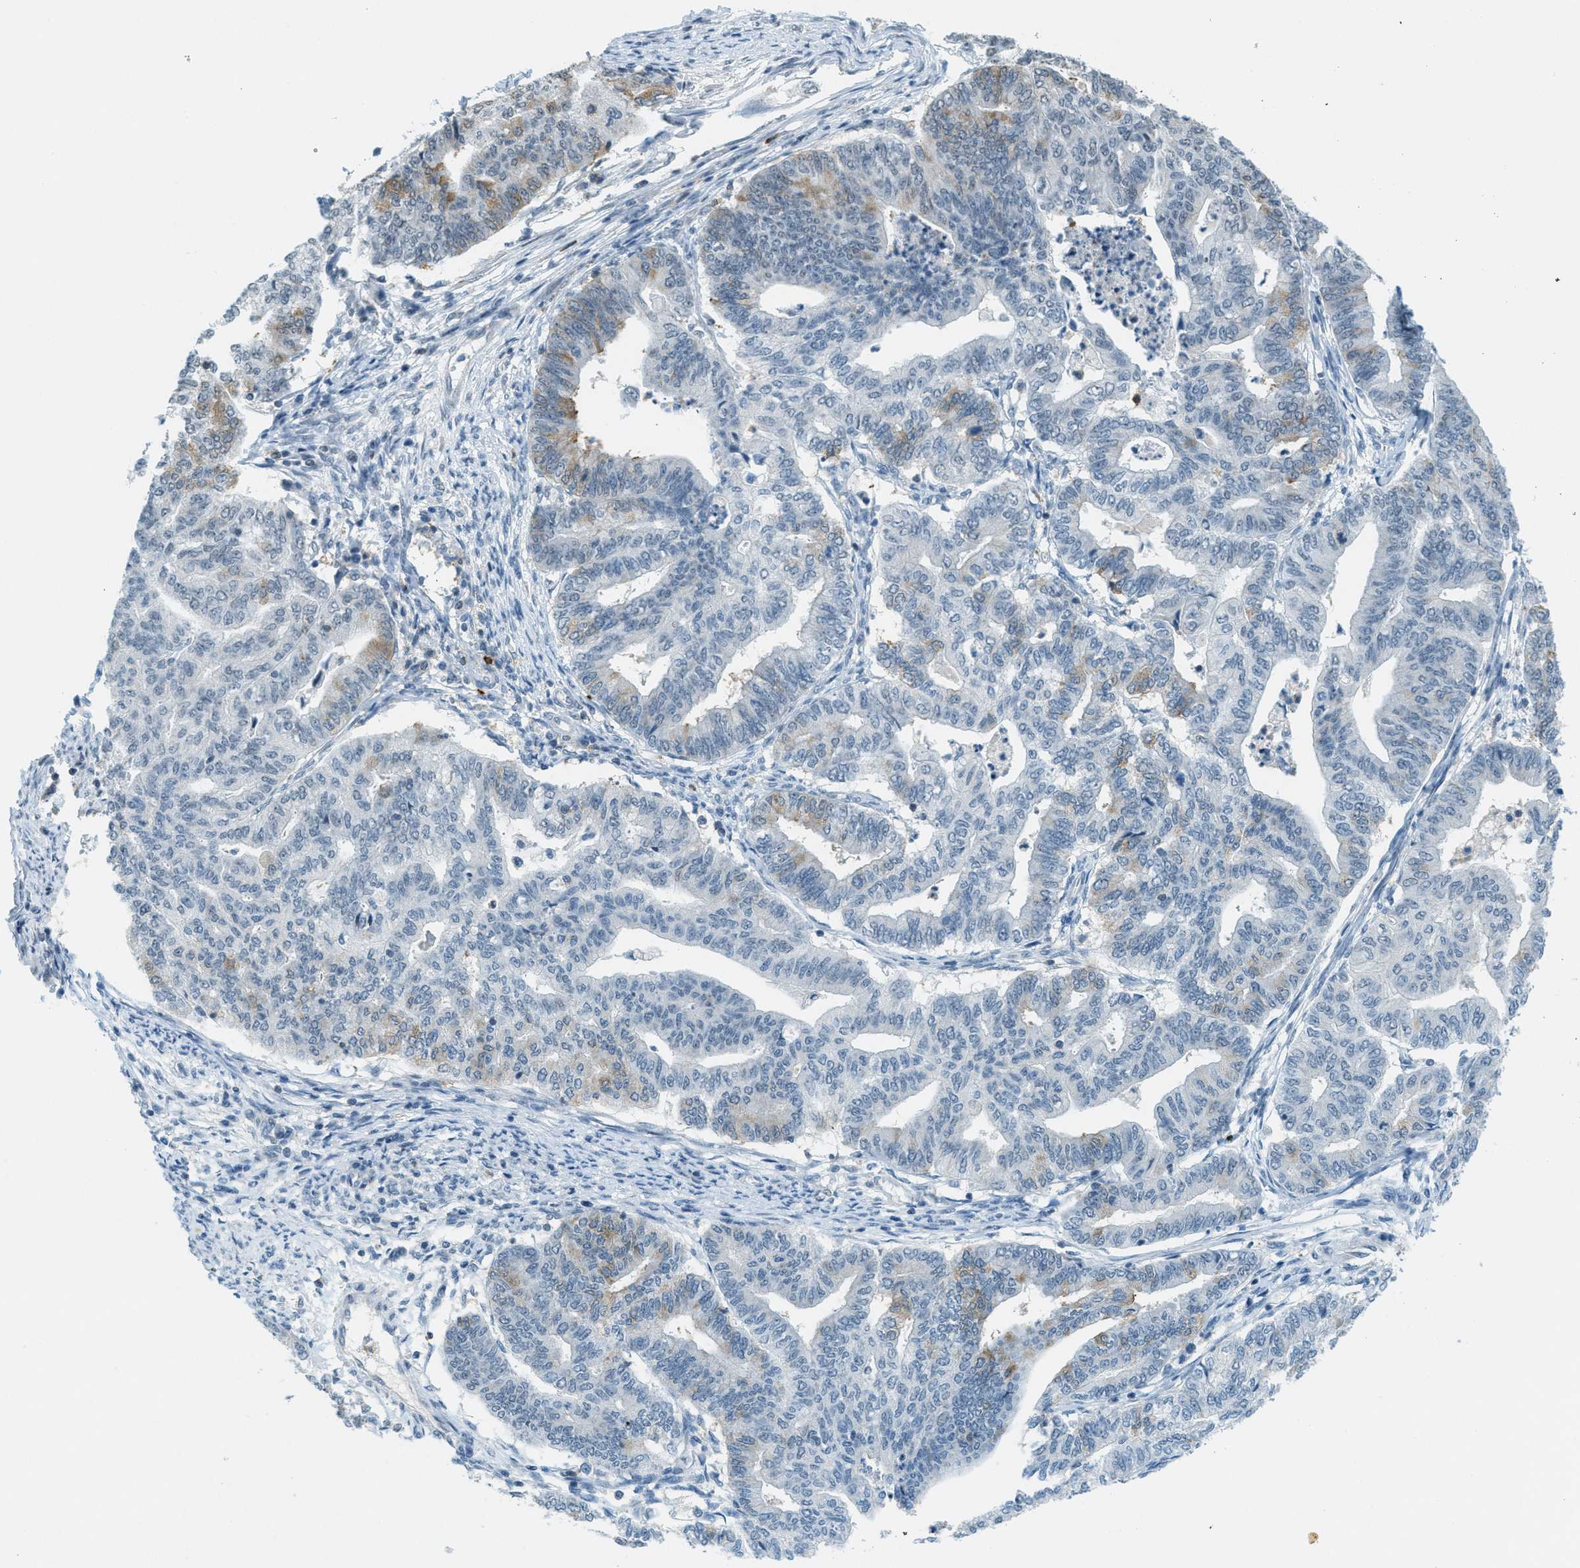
{"staining": {"intensity": "moderate", "quantity": "25%-75%", "location": "cytoplasmic/membranous"}, "tissue": "endometrial cancer", "cell_type": "Tumor cells", "image_type": "cancer", "snomed": [{"axis": "morphology", "description": "Adenocarcinoma, NOS"}, {"axis": "topography", "description": "Endometrium"}], "caption": "Adenocarcinoma (endometrial) tissue demonstrates moderate cytoplasmic/membranous staining in approximately 25%-75% of tumor cells (IHC, brightfield microscopy, high magnification).", "gene": "FYN", "patient": {"sex": "female", "age": 79}}